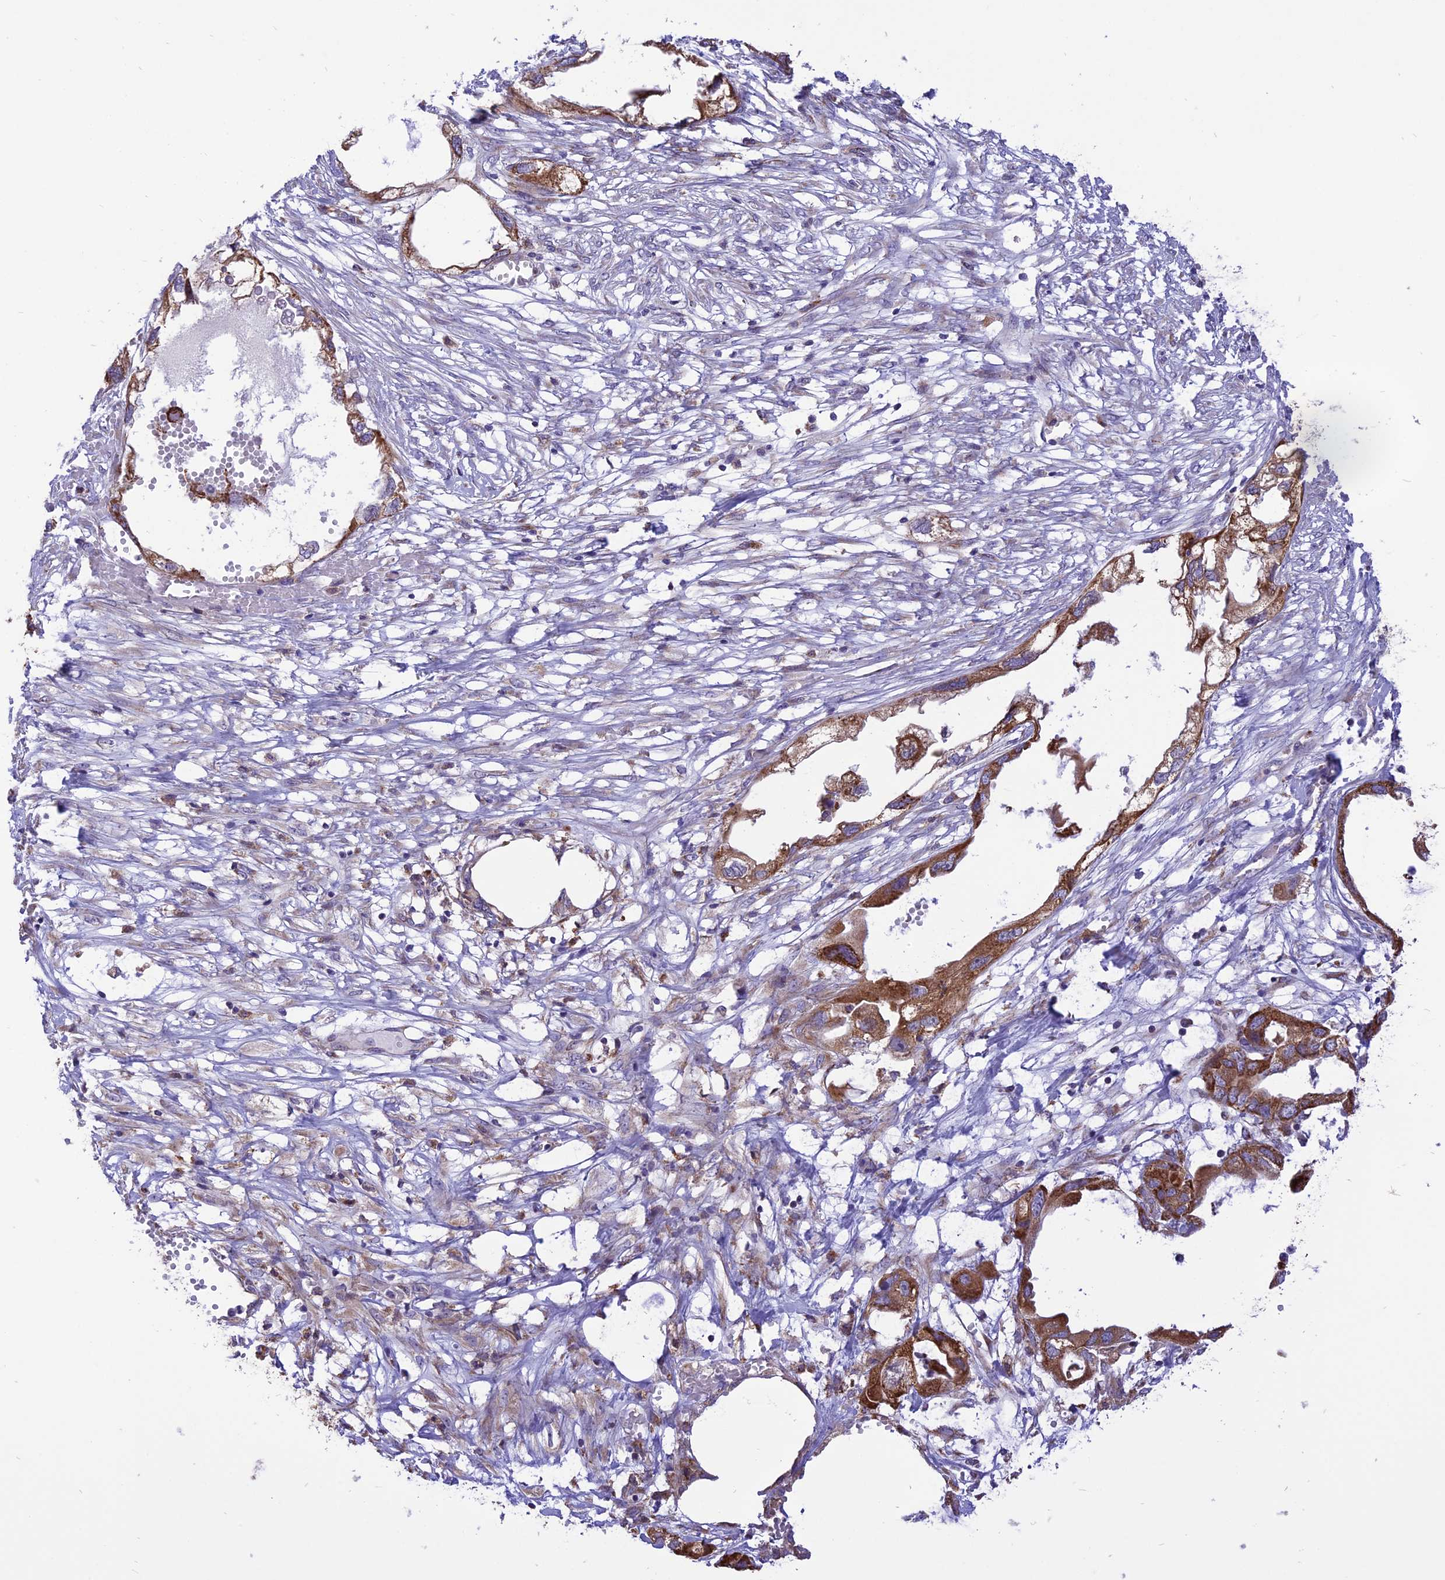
{"staining": {"intensity": "strong", "quantity": ">75%", "location": "cytoplasmic/membranous"}, "tissue": "endometrial cancer", "cell_type": "Tumor cells", "image_type": "cancer", "snomed": [{"axis": "morphology", "description": "Adenocarcinoma, NOS"}, {"axis": "morphology", "description": "Adenocarcinoma, metastatic, NOS"}, {"axis": "topography", "description": "Adipose tissue"}, {"axis": "topography", "description": "Endometrium"}], "caption": "Endometrial cancer stained with a brown dye displays strong cytoplasmic/membranous positive expression in about >75% of tumor cells.", "gene": "ARMCX6", "patient": {"sex": "female", "age": 67}}